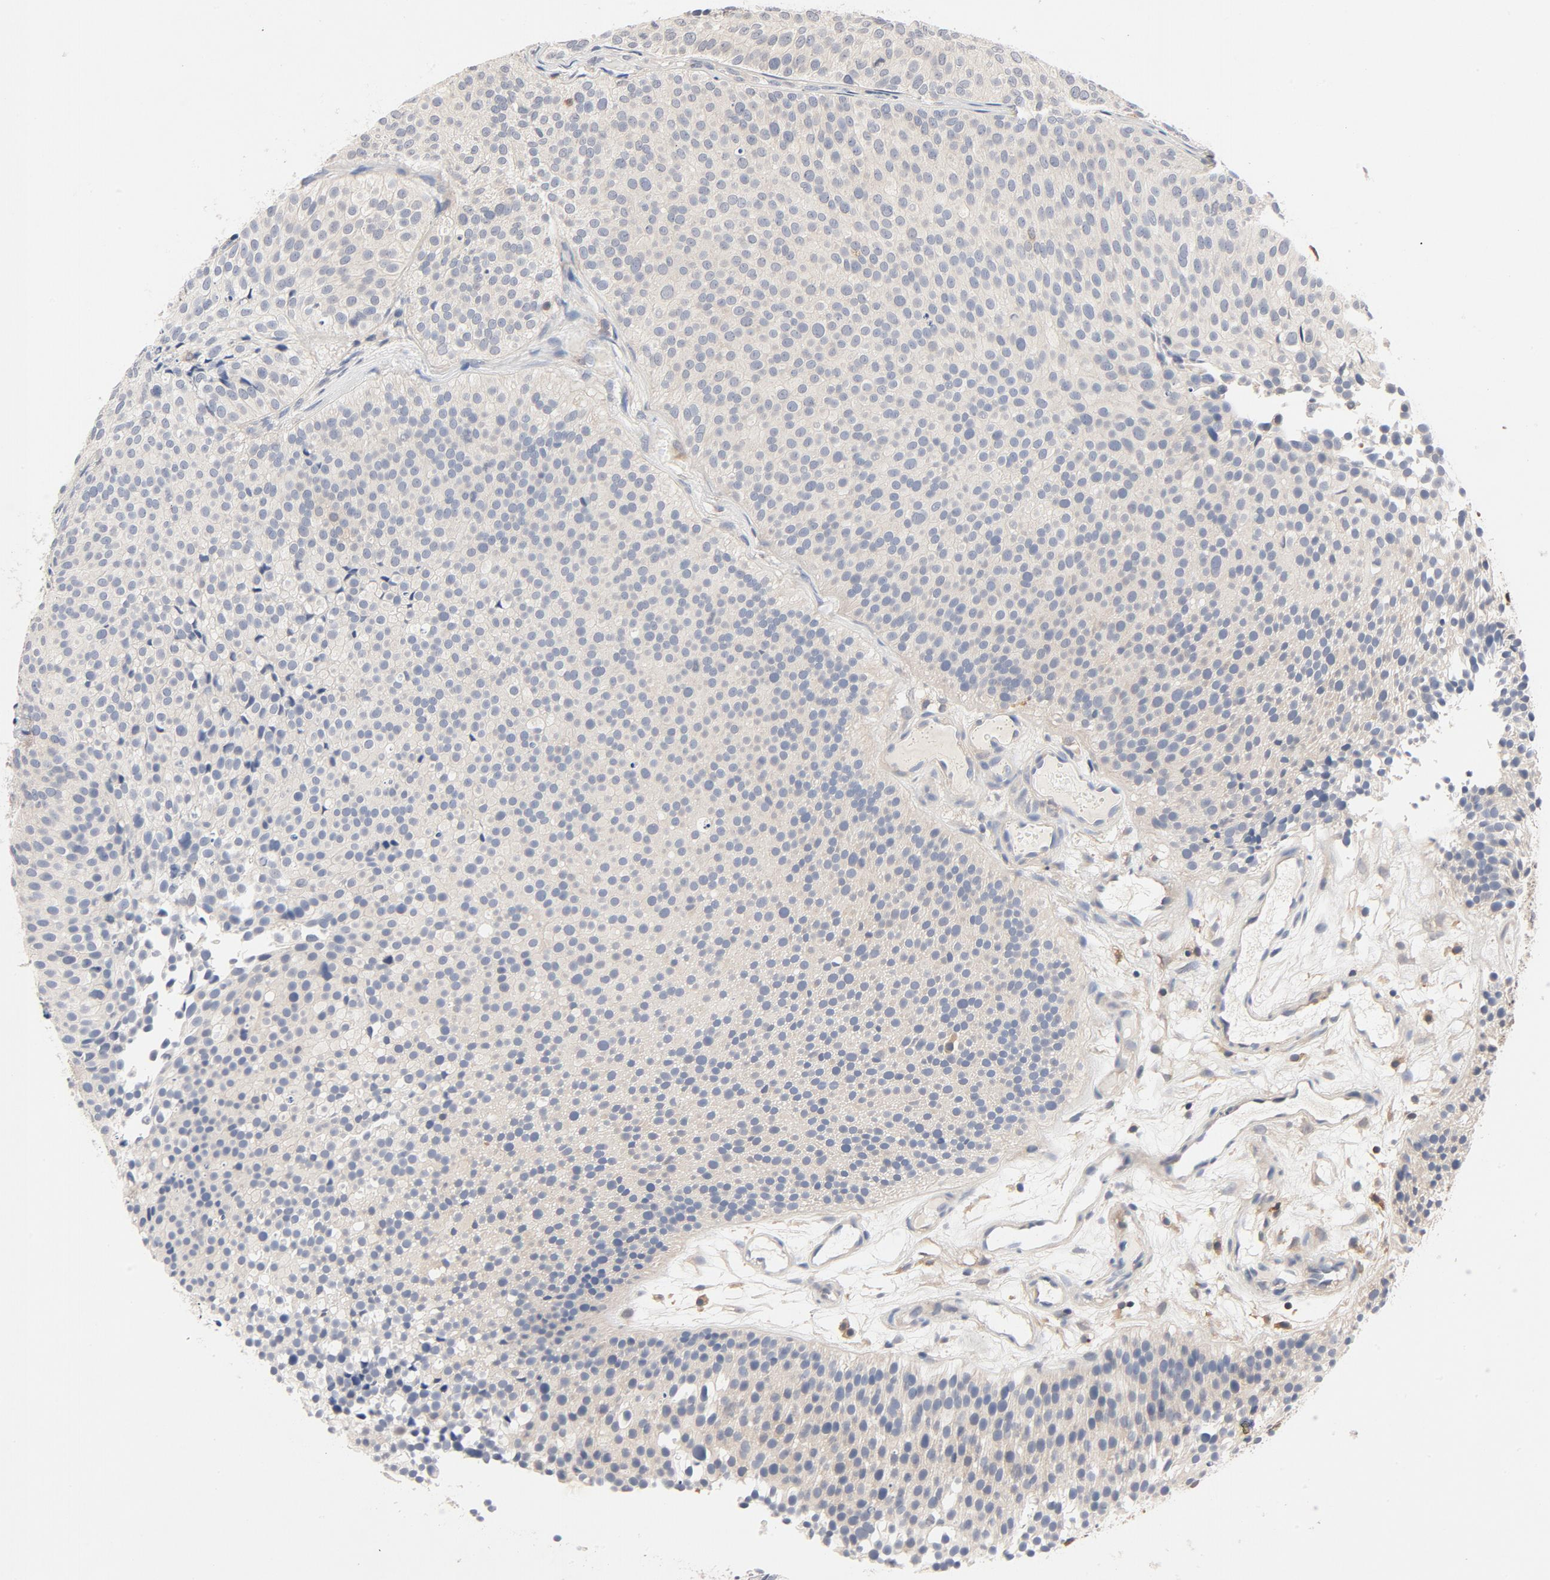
{"staining": {"intensity": "moderate", "quantity": "25%-75%", "location": "cytoplasmic/membranous"}, "tissue": "urothelial cancer", "cell_type": "Tumor cells", "image_type": "cancer", "snomed": [{"axis": "morphology", "description": "Urothelial carcinoma, Low grade"}, {"axis": "topography", "description": "Urinary bladder"}], "caption": "Urothelial carcinoma (low-grade) stained for a protein shows moderate cytoplasmic/membranous positivity in tumor cells.", "gene": "STAT1", "patient": {"sex": "male", "age": 85}}